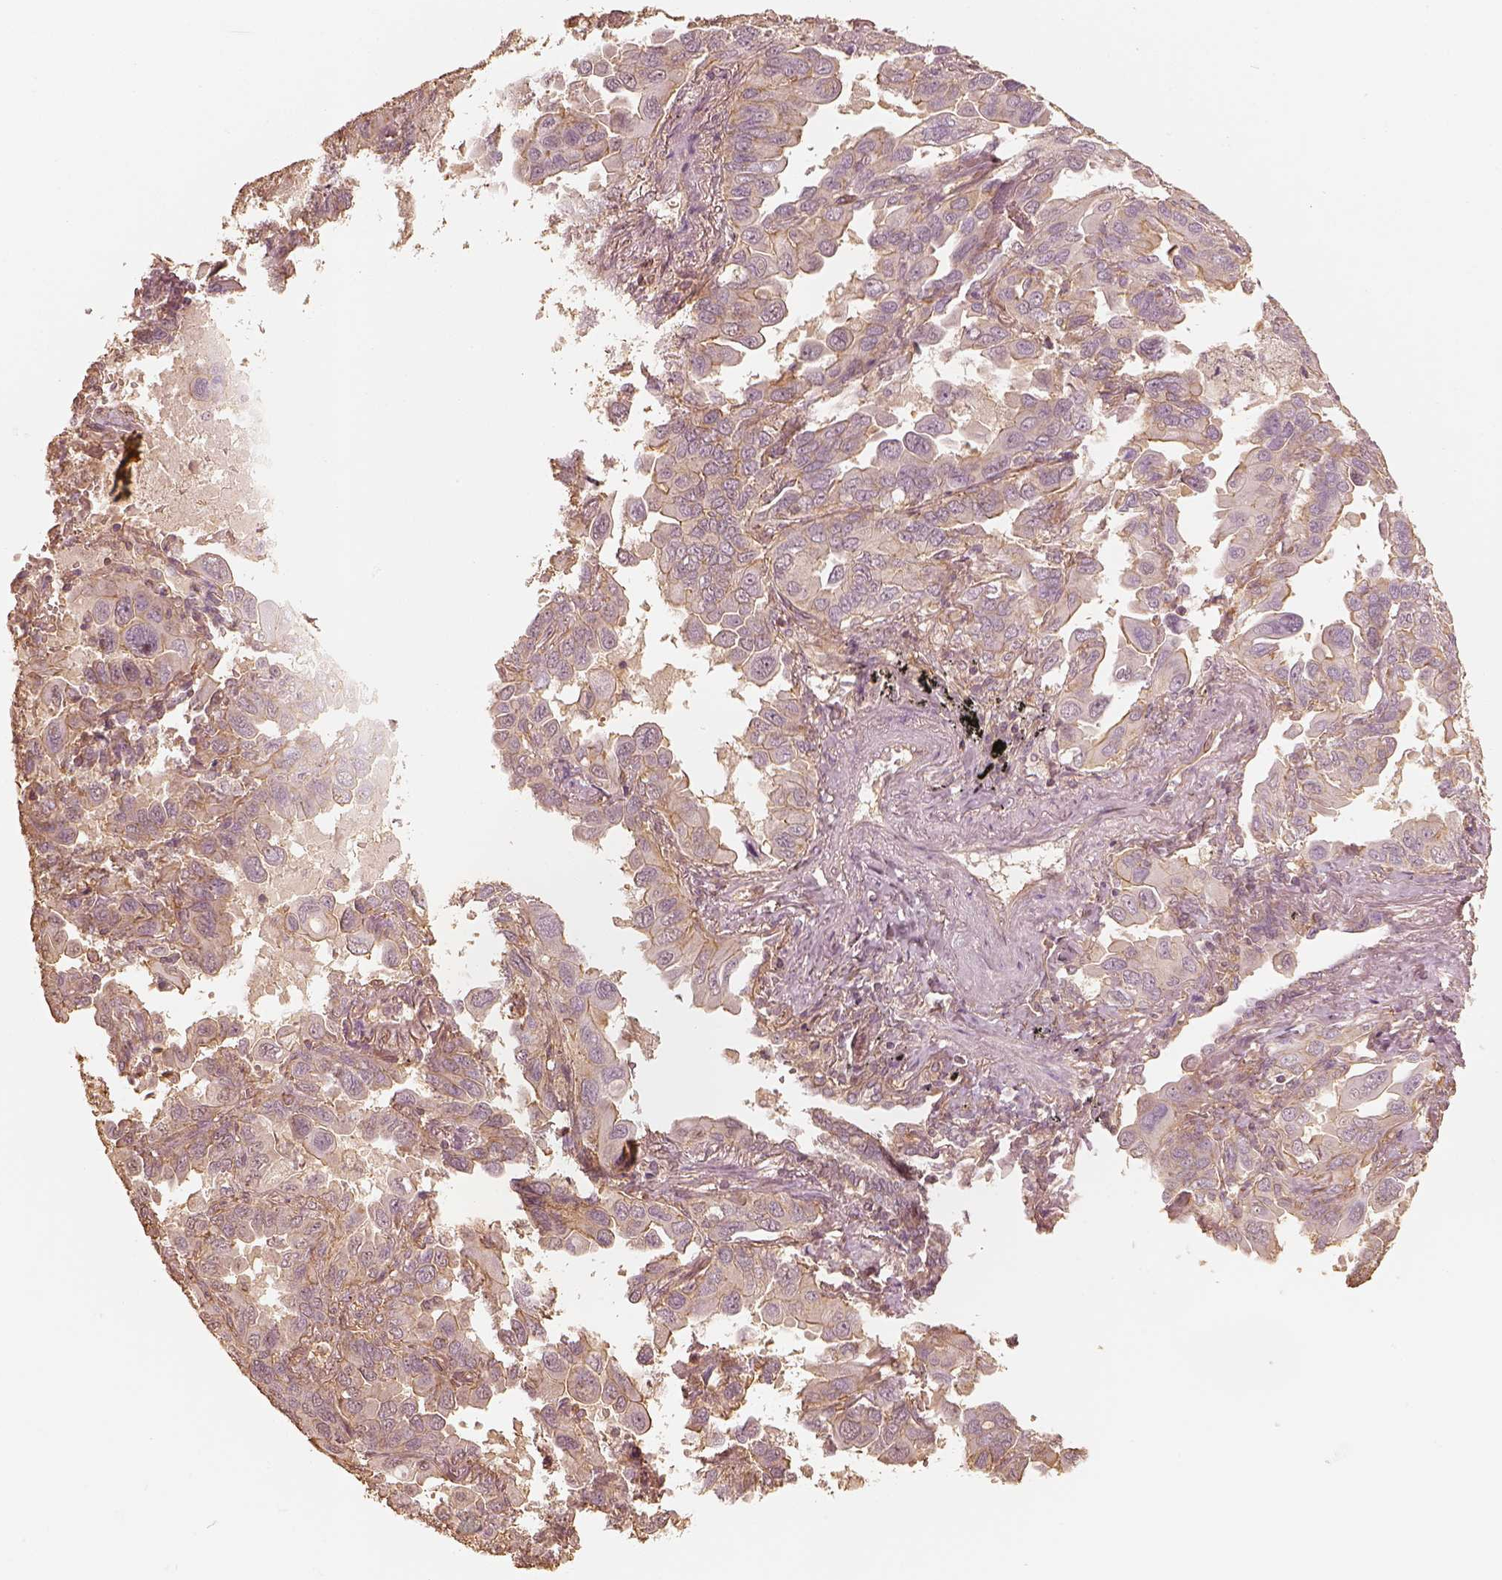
{"staining": {"intensity": "moderate", "quantity": "25%-75%", "location": "cytoplasmic/membranous"}, "tissue": "lung cancer", "cell_type": "Tumor cells", "image_type": "cancer", "snomed": [{"axis": "morphology", "description": "Adenocarcinoma, NOS"}, {"axis": "topography", "description": "Lung"}], "caption": "Immunohistochemistry (IHC) image of human lung adenocarcinoma stained for a protein (brown), which reveals medium levels of moderate cytoplasmic/membranous expression in approximately 25%-75% of tumor cells.", "gene": "WDR7", "patient": {"sex": "male", "age": 64}}